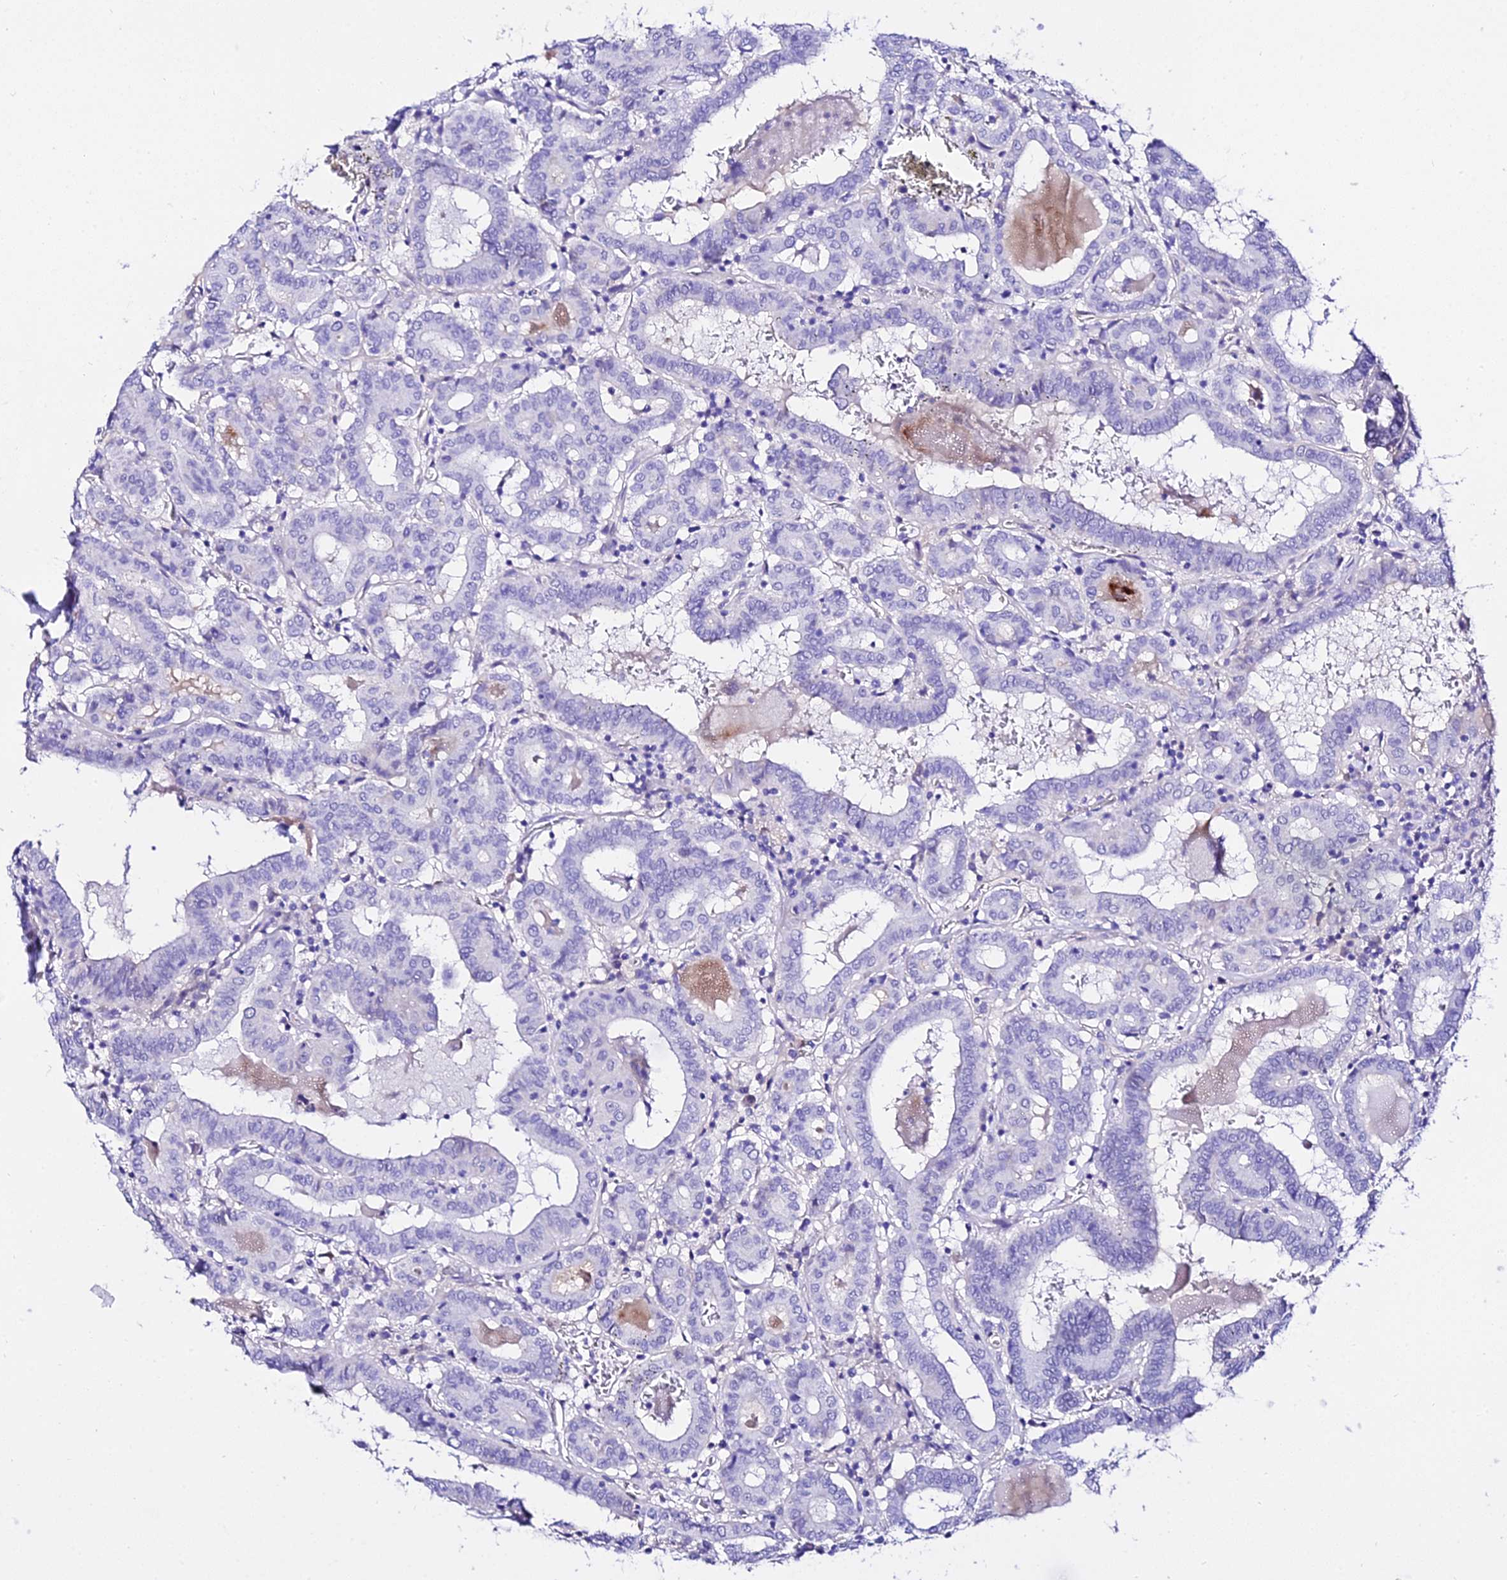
{"staining": {"intensity": "negative", "quantity": "none", "location": "none"}, "tissue": "thyroid cancer", "cell_type": "Tumor cells", "image_type": "cancer", "snomed": [{"axis": "morphology", "description": "Papillary adenocarcinoma, NOS"}, {"axis": "topography", "description": "Thyroid gland"}], "caption": "This is an immunohistochemistry (IHC) micrograph of human papillary adenocarcinoma (thyroid). There is no staining in tumor cells.", "gene": "DEFB106A", "patient": {"sex": "female", "age": 72}}